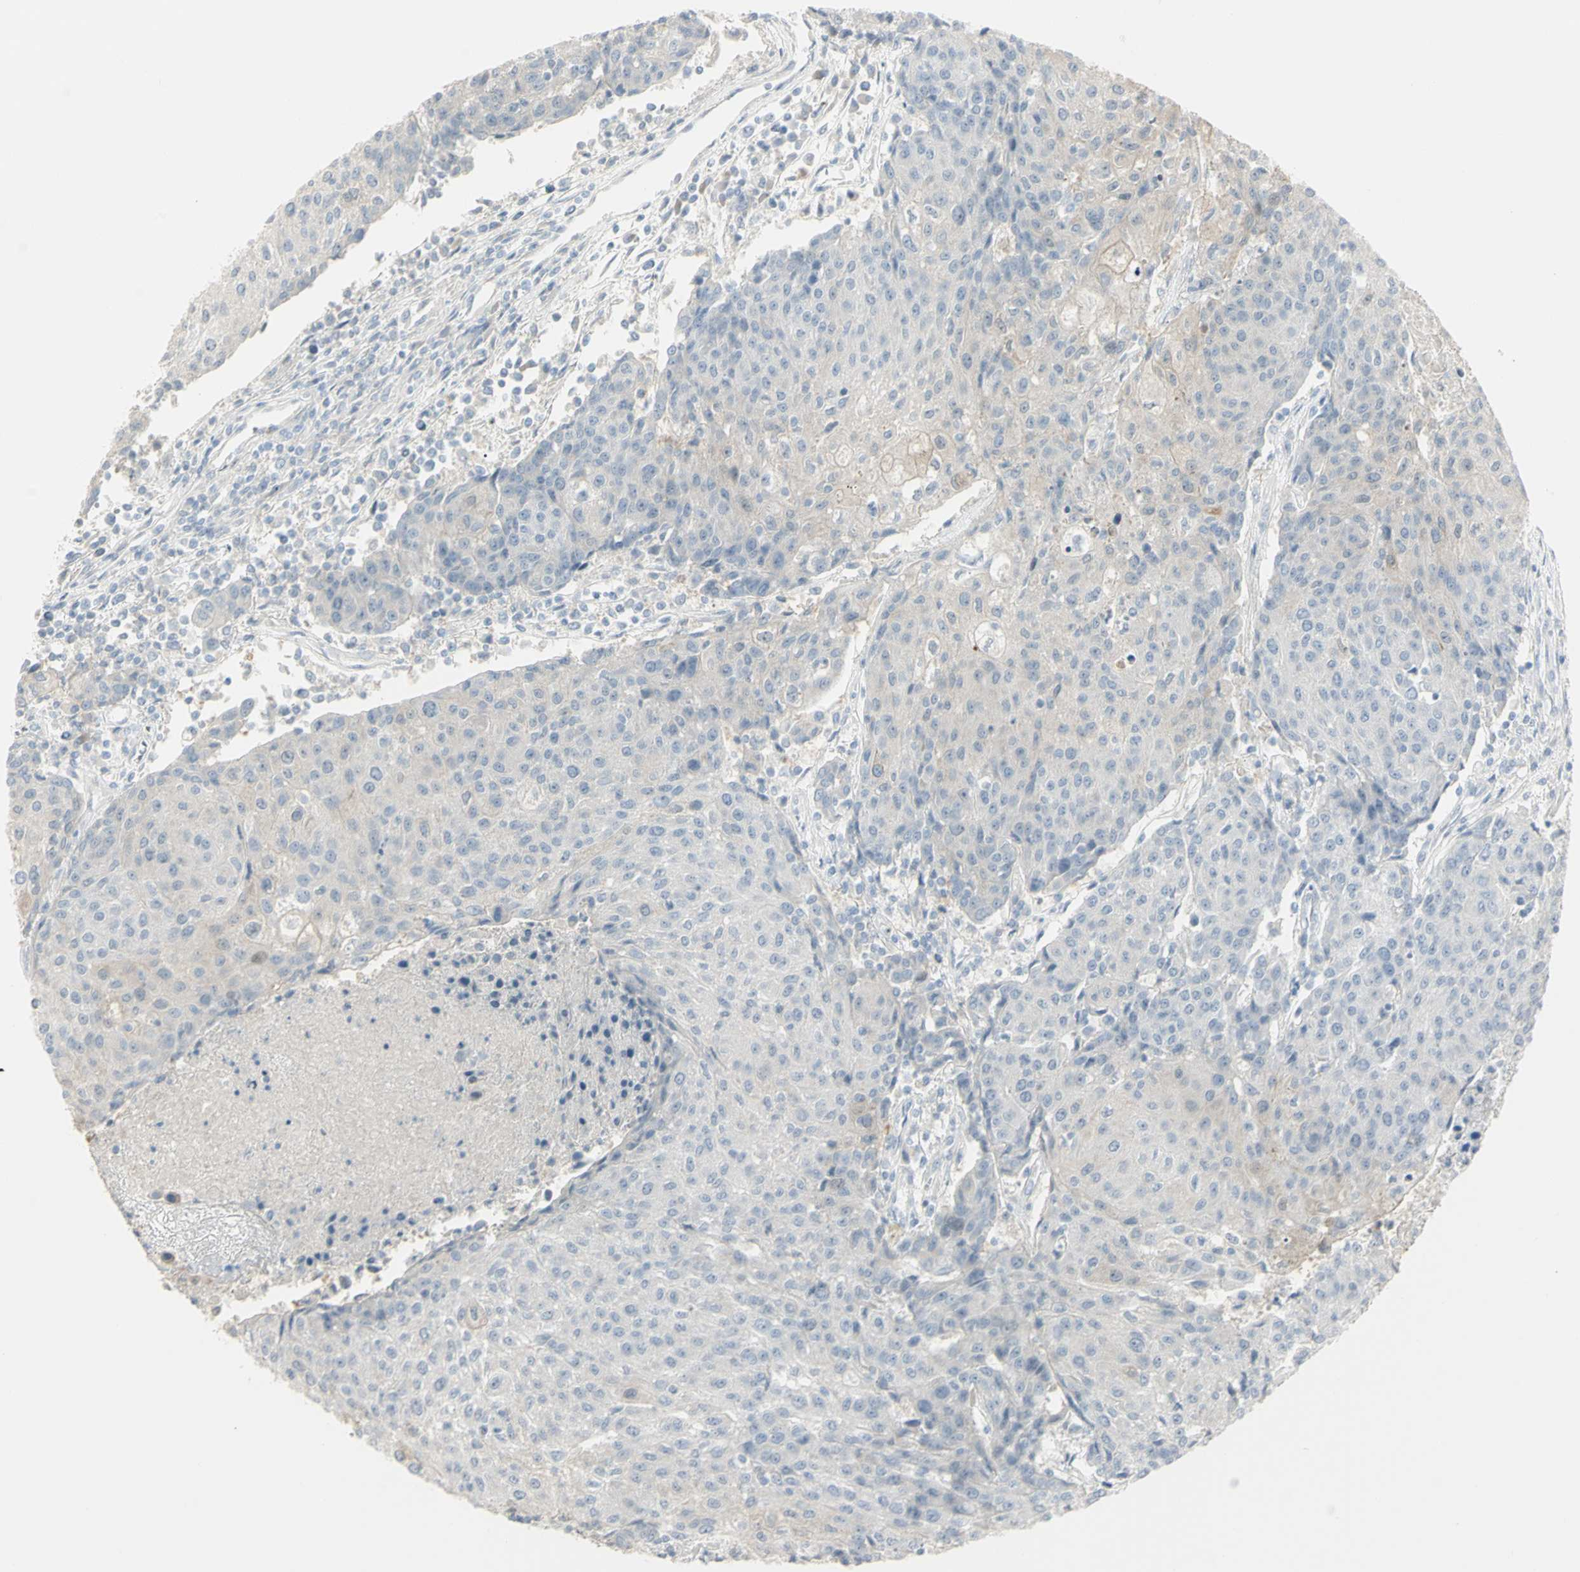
{"staining": {"intensity": "negative", "quantity": "none", "location": "none"}, "tissue": "urothelial cancer", "cell_type": "Tumor cells", "image_type": "cancer", "snomed": [{"axis": "morphology", "description": "Urothelial carcinoma, High grade"}, {"axis": "topography", "description": "Urinary bladder"}], "caption": "Immunohistochemical staining of human urothelial carcinoma (high-grade) displays no significant expression in tumor cells.", "gene": "PIP", "patient": {"sex": "female", "age": 85}}